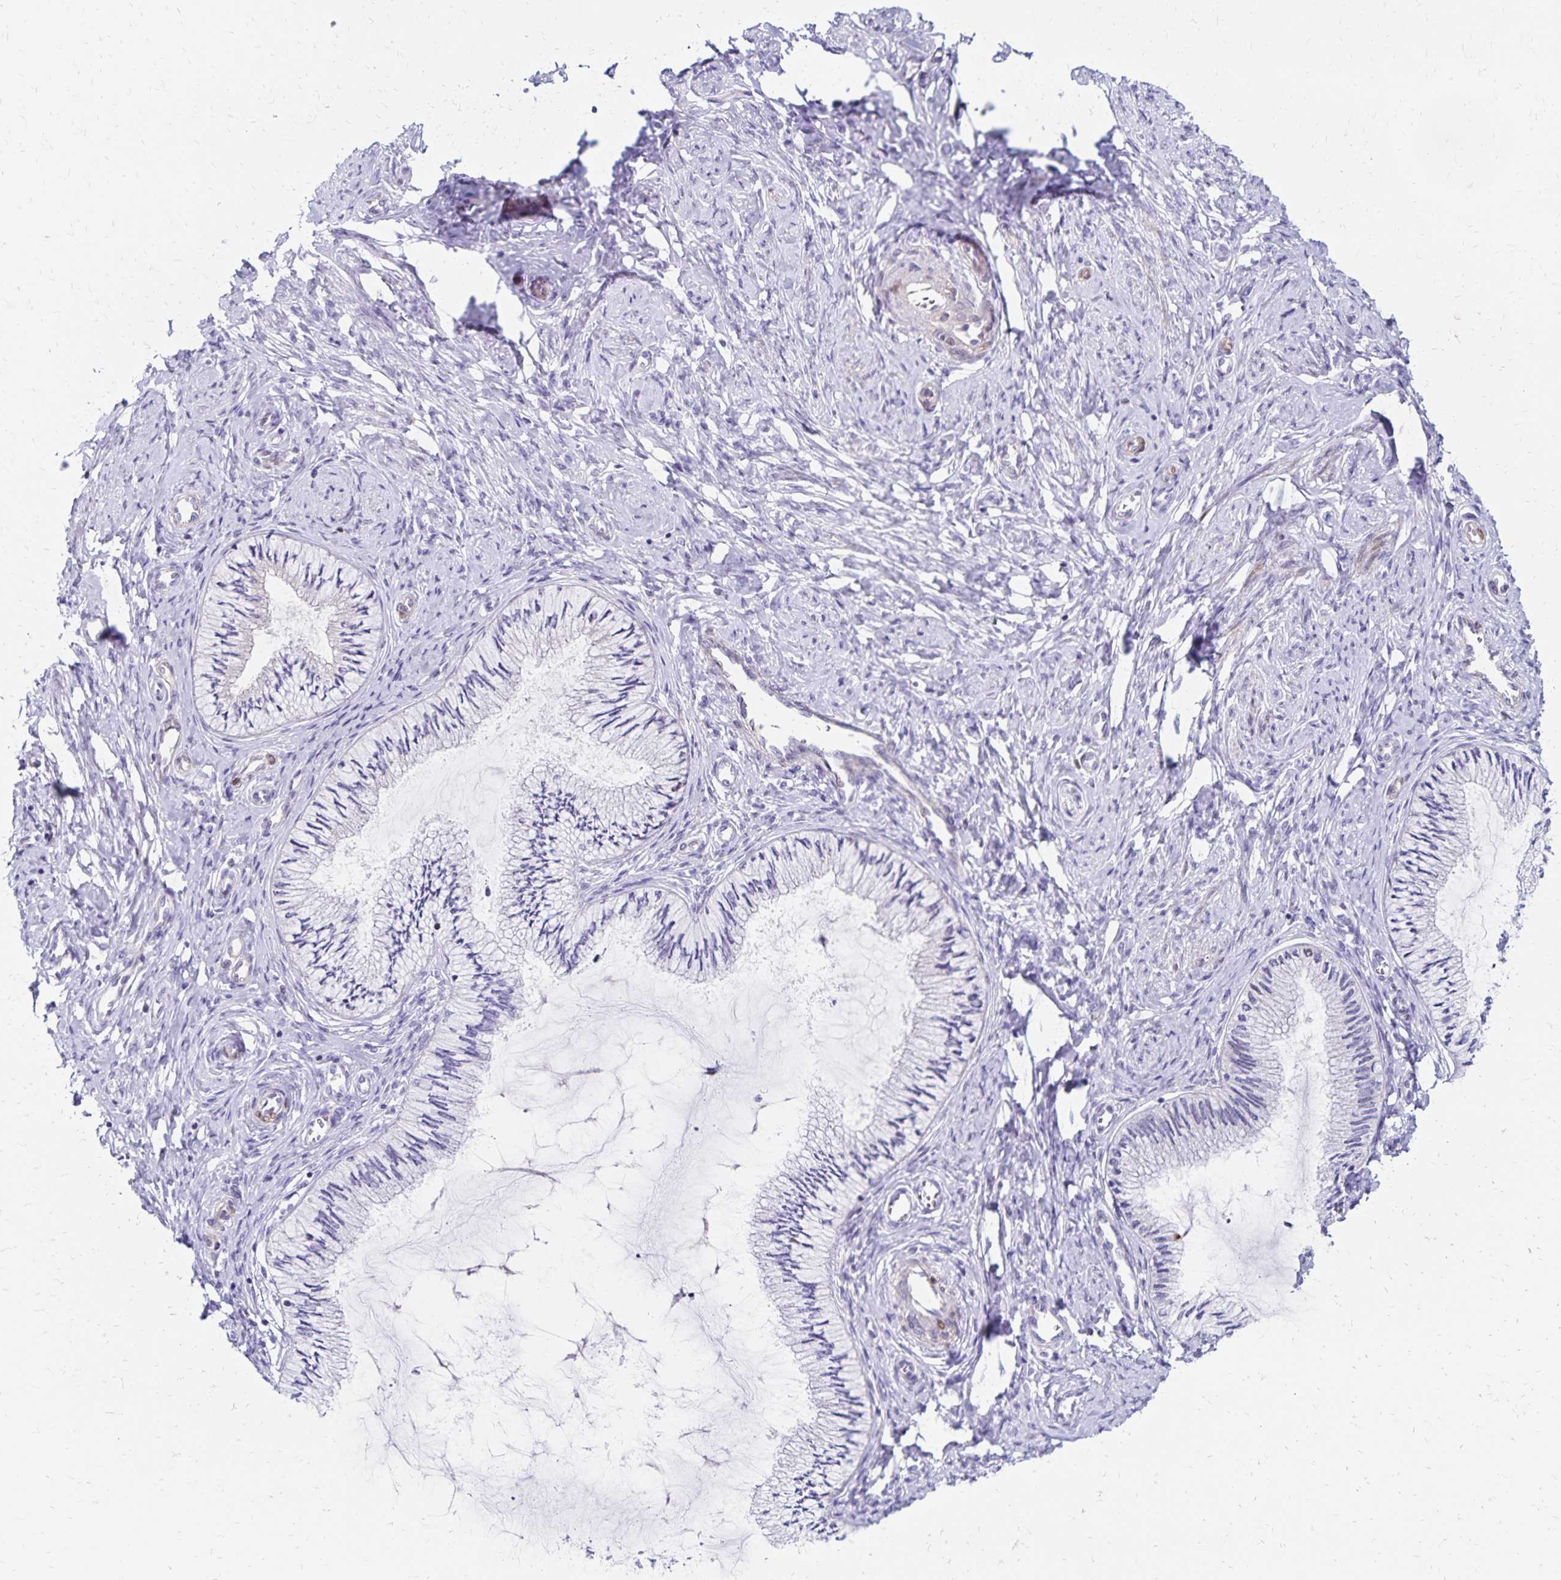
{"staining": {"intensity": "weak", "quantity": "<25%", "location": "cytoplasmic/membranous"}, "tissue": "cervix", "cell_type": "Glandular cells", "image_type": "normal", "snomed": [{"axis": "morphology", "description": "Normal tissue, NOS"}, {"axis": "topography", "description": "Cervix"}], "caption": "Histopathology image shows no significant protein positivity in glandular cells of normal cervix. (DAB (3,3'-diaminobenzidine) immunohistochemistry (IHC) with hematoxylin counter stain).", "gene": "NECAP1", "patient": {"sex": "female", "age": 24}}